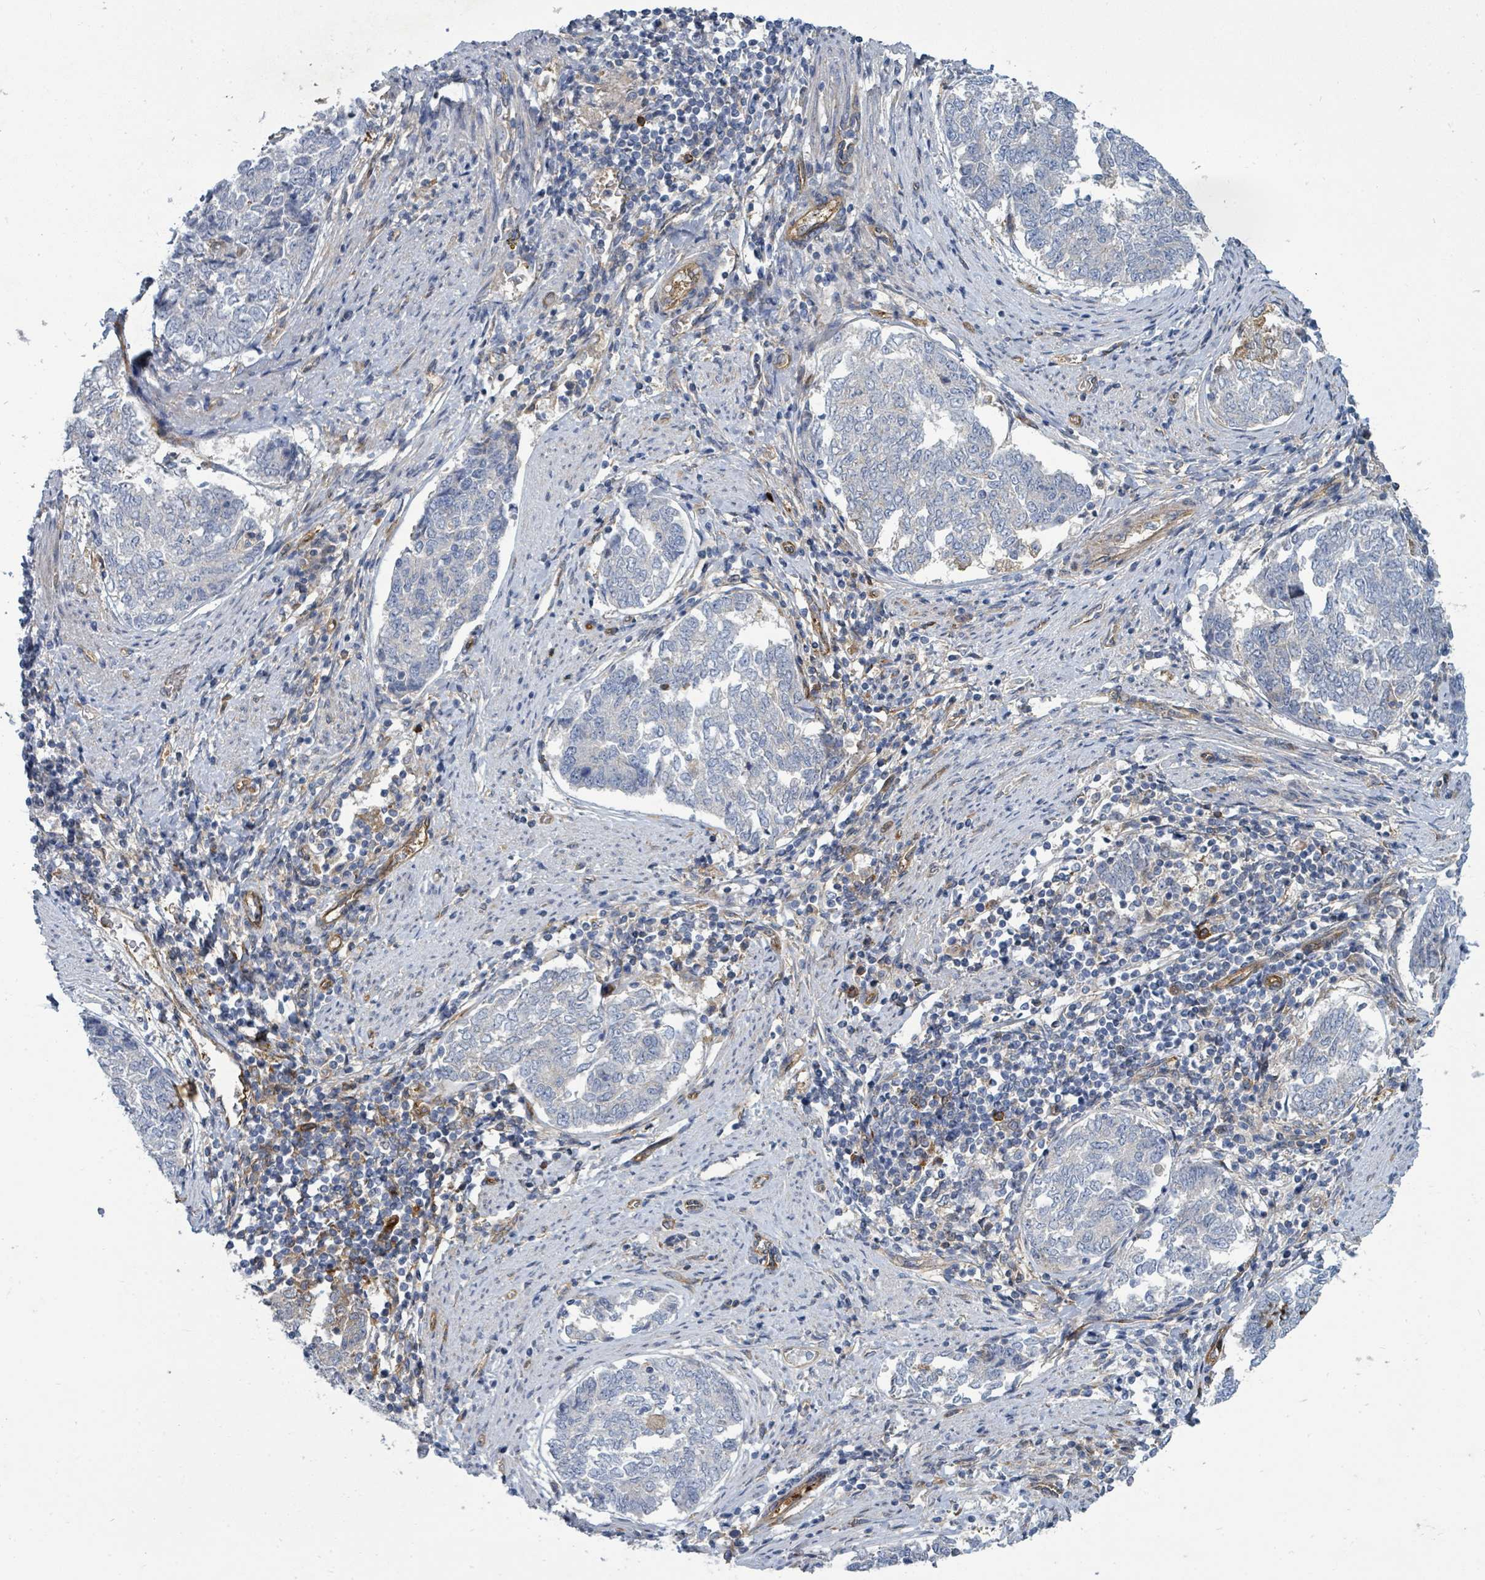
{"staining": {"intensity": "negative", "quantity": "none", "location": "none"}, "tissue": "endometrial cancer", "cell_type": "Tumor cells", "image_type": "cancer", "snomed": [{"axis": "morphology", "description": "Adenocarcinoma, NOS"}, {"axis": "topography", "description": "Endometrium"}], "caption": "A photomicrograph of endometrial cancer stained for a protein displays no brown staining in tumor cells.", "gene": "IFIT1", "patient": {"sex": "female", "age": 80}}